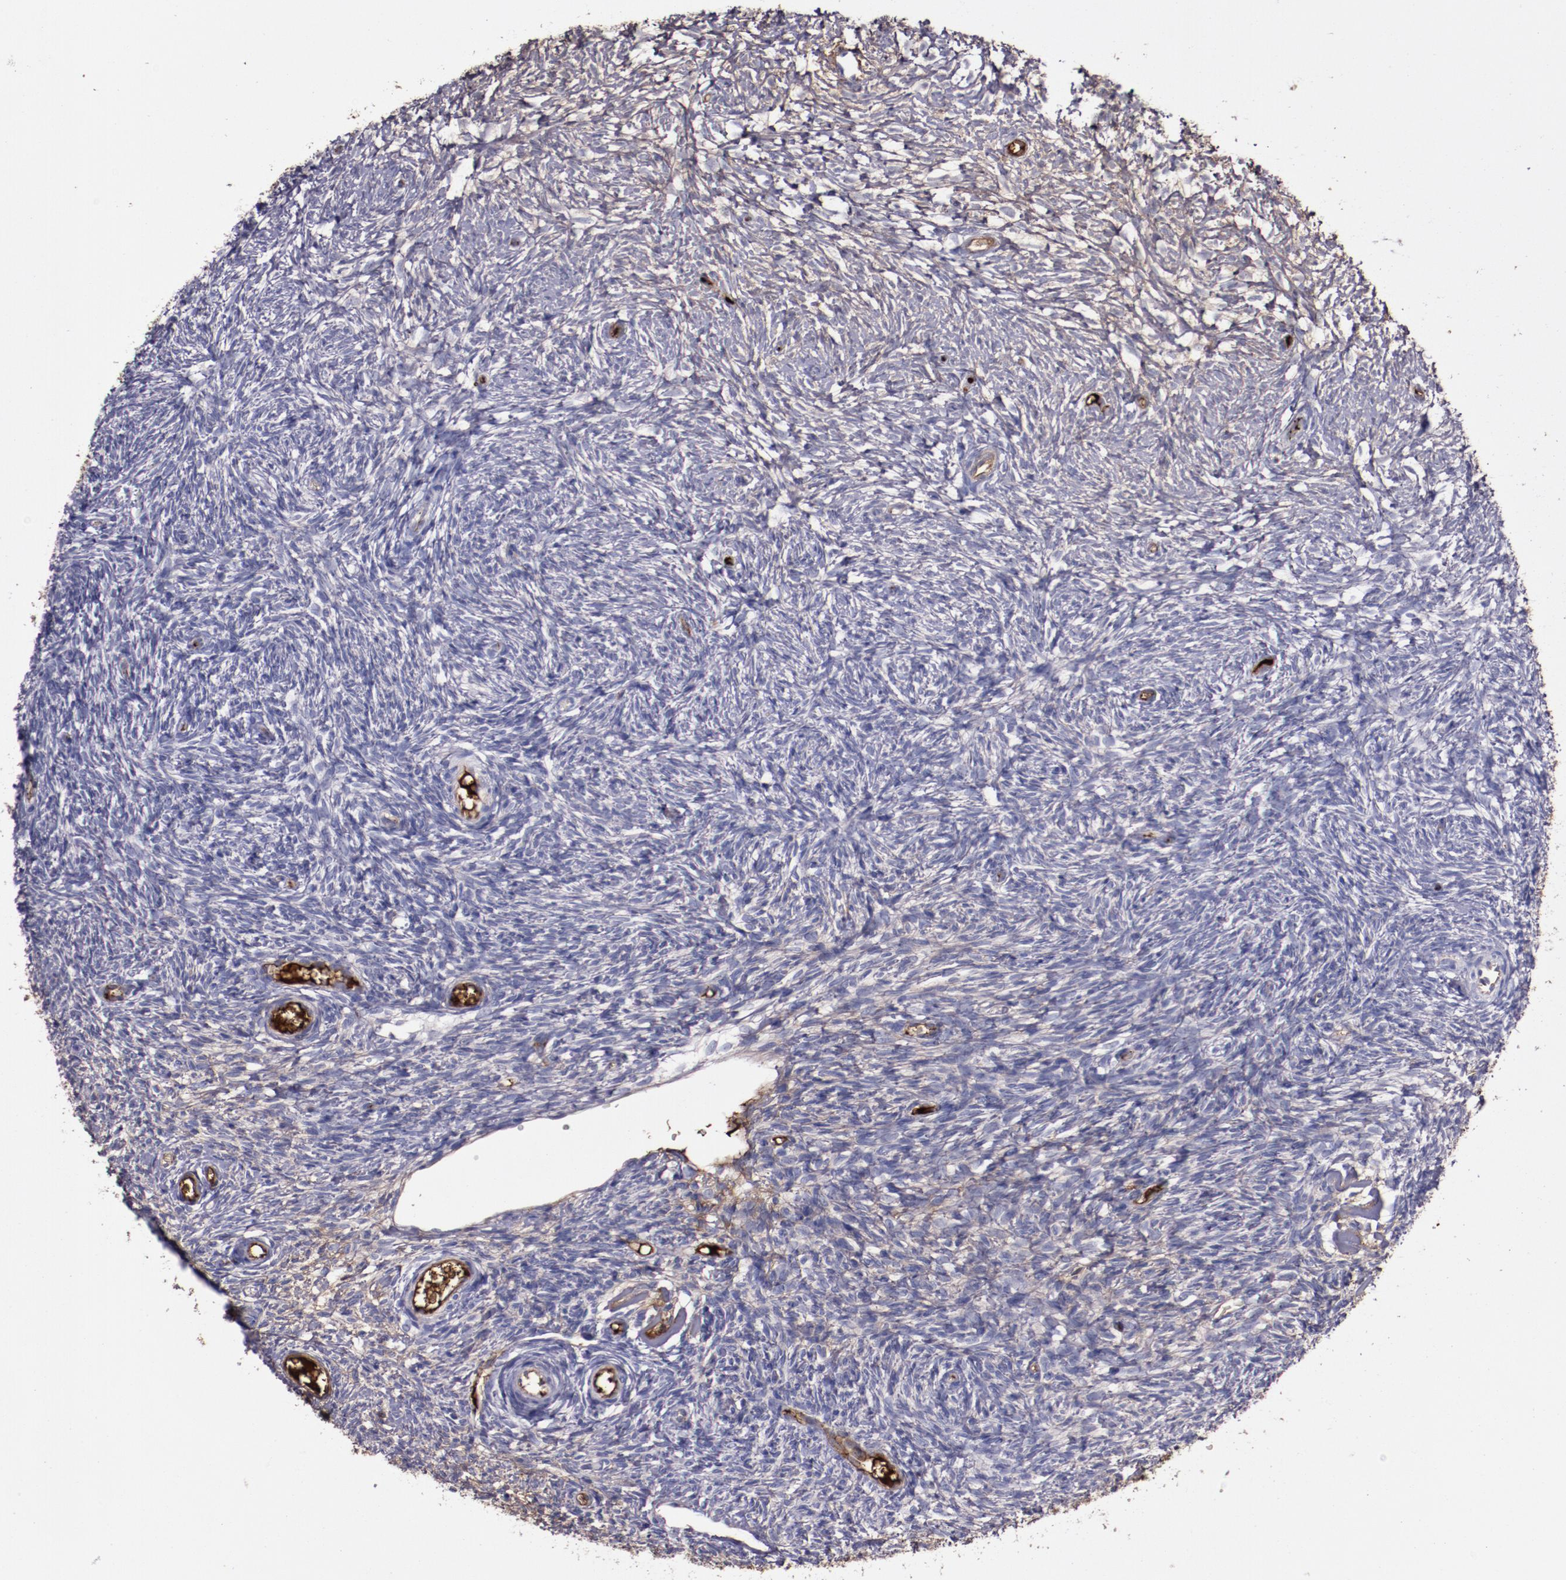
{"staining": {"intensity": "negative", "quantity": "none", "location": "none"}, "tissue": "ovary", "cell_type": "Ovarian stroma cells", "image_type": "normal", "snomed": [{"axis": "morphology", "description": "Normal tissue, NOS"}, {"axis": "topography", "description": "Ovary"}], "caption": "DAB immunohistochemical staining of unremarkable ovary displays no significant expression in ovarian stroma cells.", "gene": "A2M", "patient": {"sex": "female", "age": 35}}